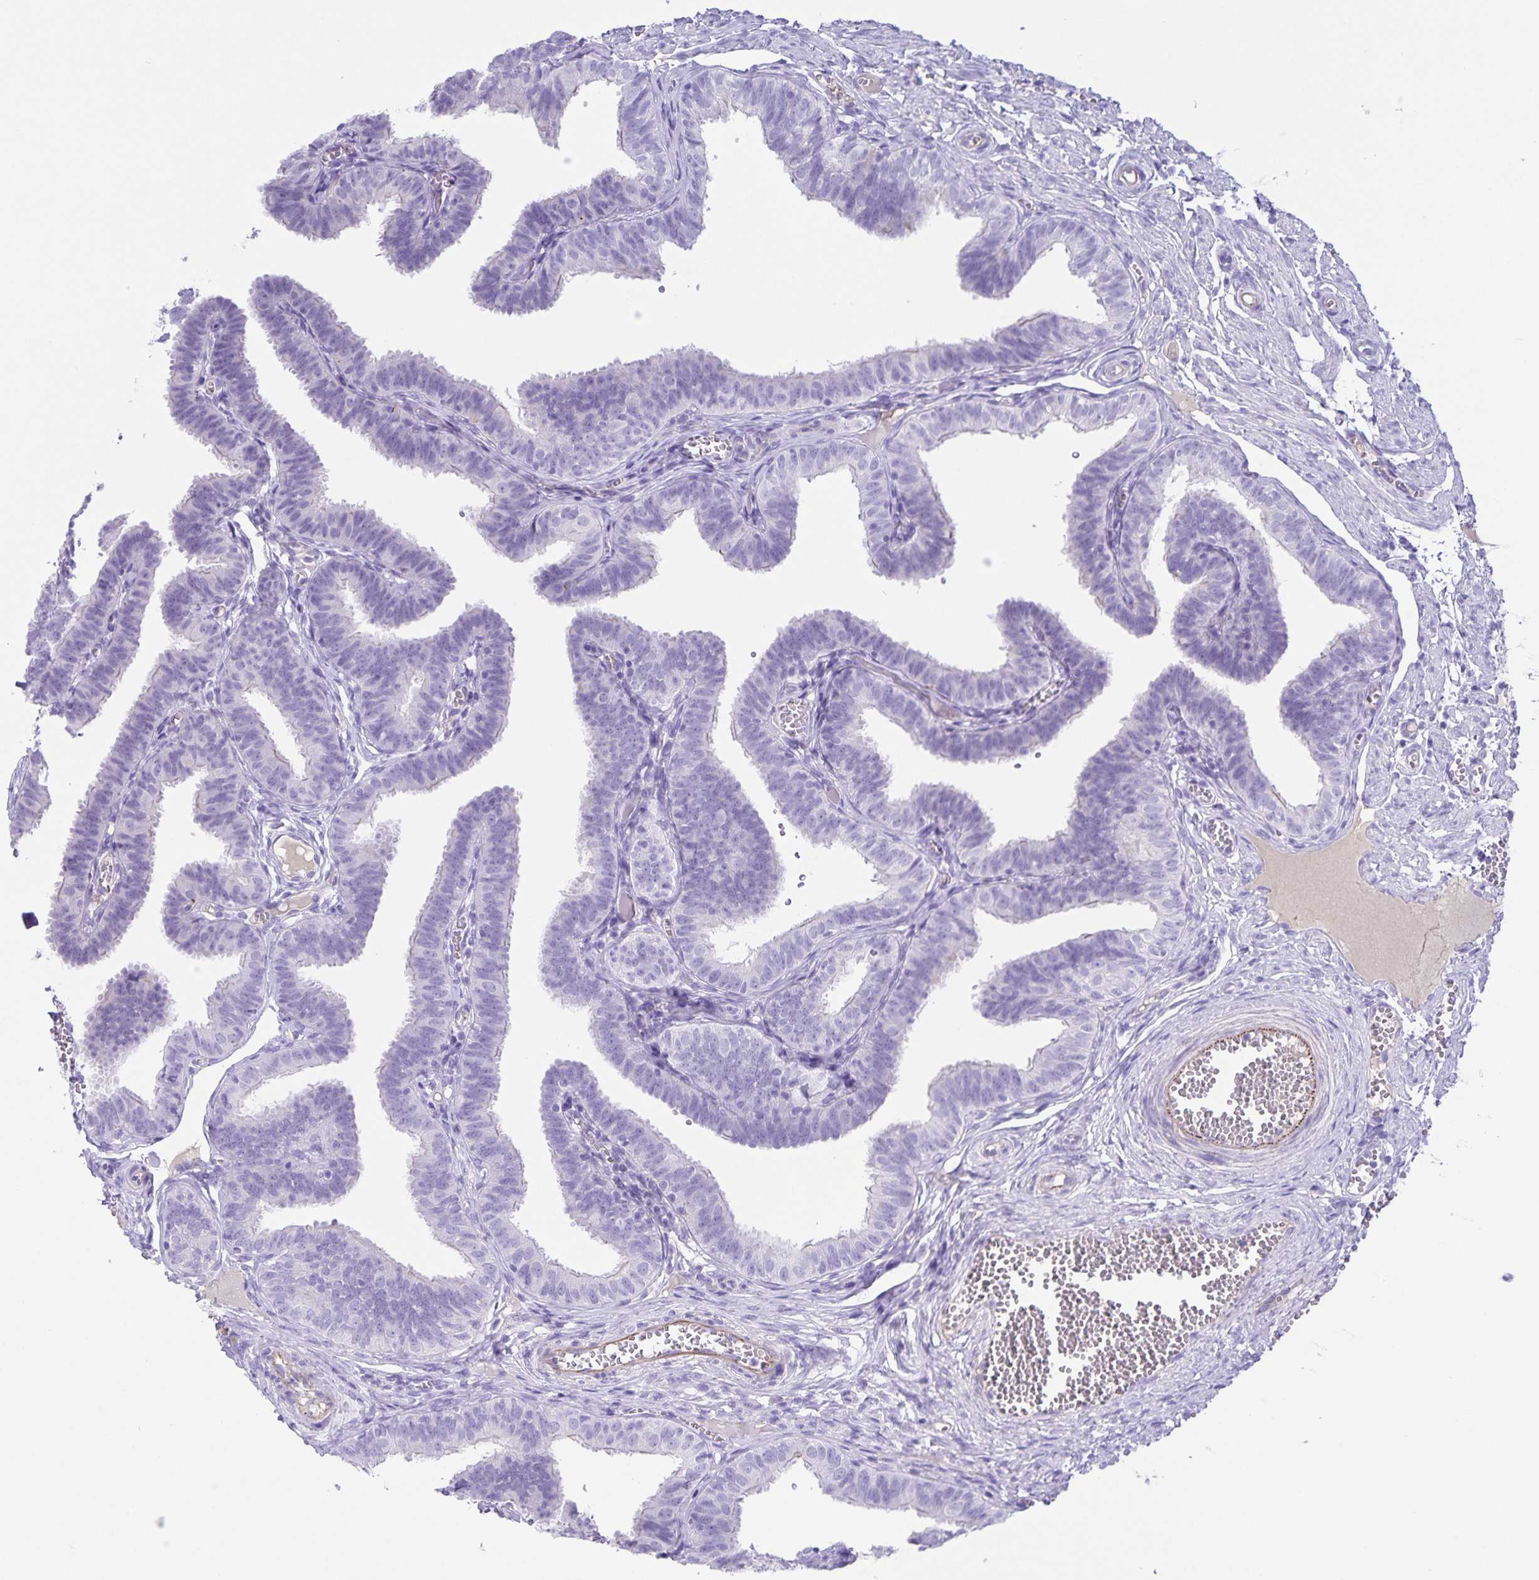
{"staining": {"intensity": "negative", "quantity": "none", "location": "none"}, "tissue": "fallopian tube", "cell_type": "Glandular cells", "image_type": "normal", "snomed": [{"axis": "morphology", "description": "Normal tissue, NOS"}, {"axis": "topography", "description": "Fallopian tube"}], "caption": "Immunohistochemistry (IHC) photomicrograph of normal fallopian tube stained for a protein (brown), which exhibits no staining in glandular cells. (DAB immunohistochemistry (IHC) with hematoxylin counter stain).", "gene": "UBQLN3", "patient": {"sex": "female", "age": 25}}